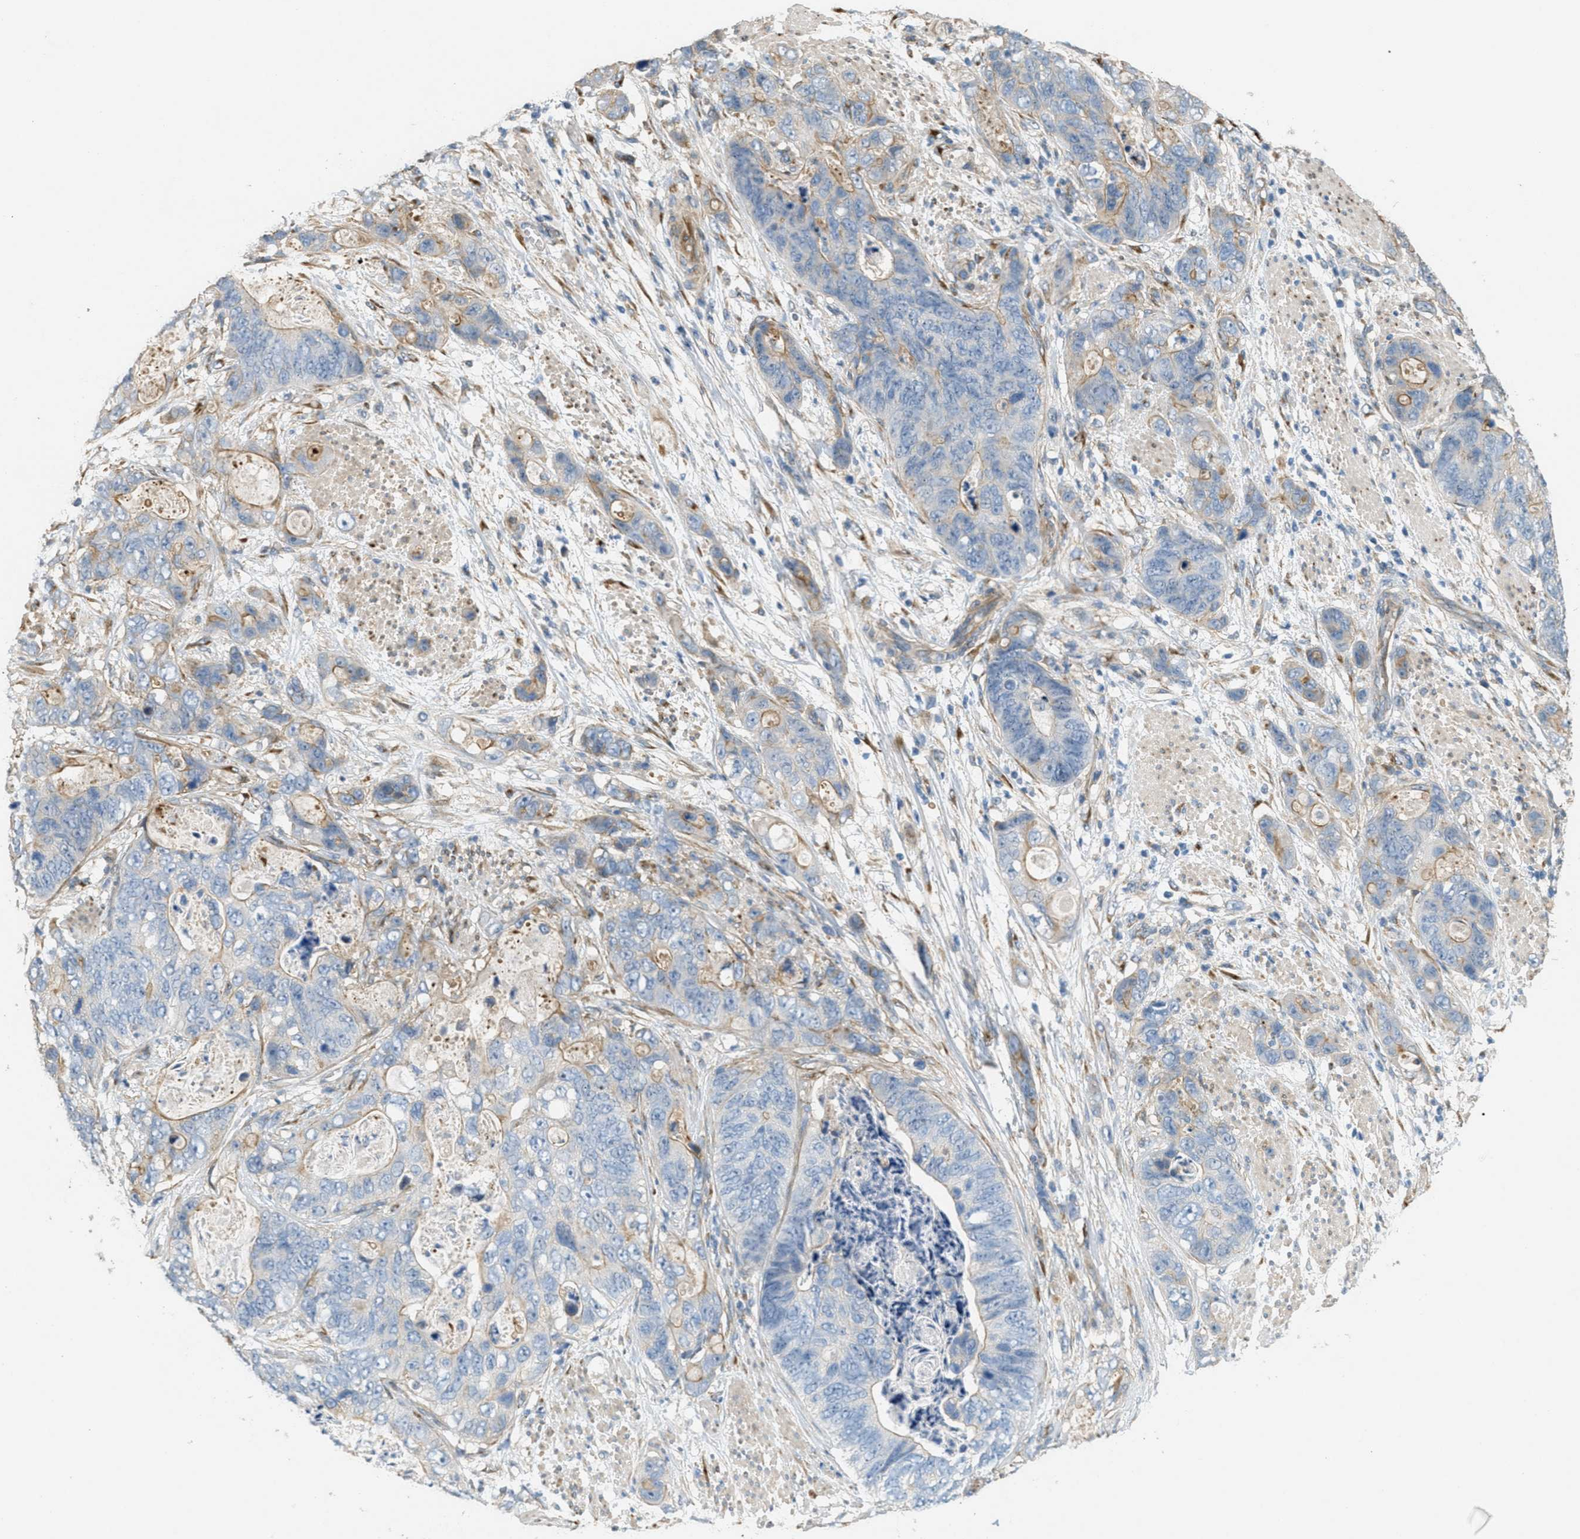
{"staining": {"intensity": "weak", "quantity": "<25%", "location": "cytoplasmic/membranous"}, "tissue": "stomach cancer", "cell_type": "Tumor cells", "image_type": "cancer", "snomed": [{"axis": "morphology", "description": "Adenocarcinoma, NOS"}, {"axis": "topography", "description": "Stomach"}], "caption": "Stomach cancer (adenocarcinoma) was stained to show a protein in brown. There is no significant expression in tumor cells. (DAB immunohistochemistry (IHC) with hematoxylin counter stain).", "gene": "ADCY5", "patient": {"sex": "female", "age": 89}}